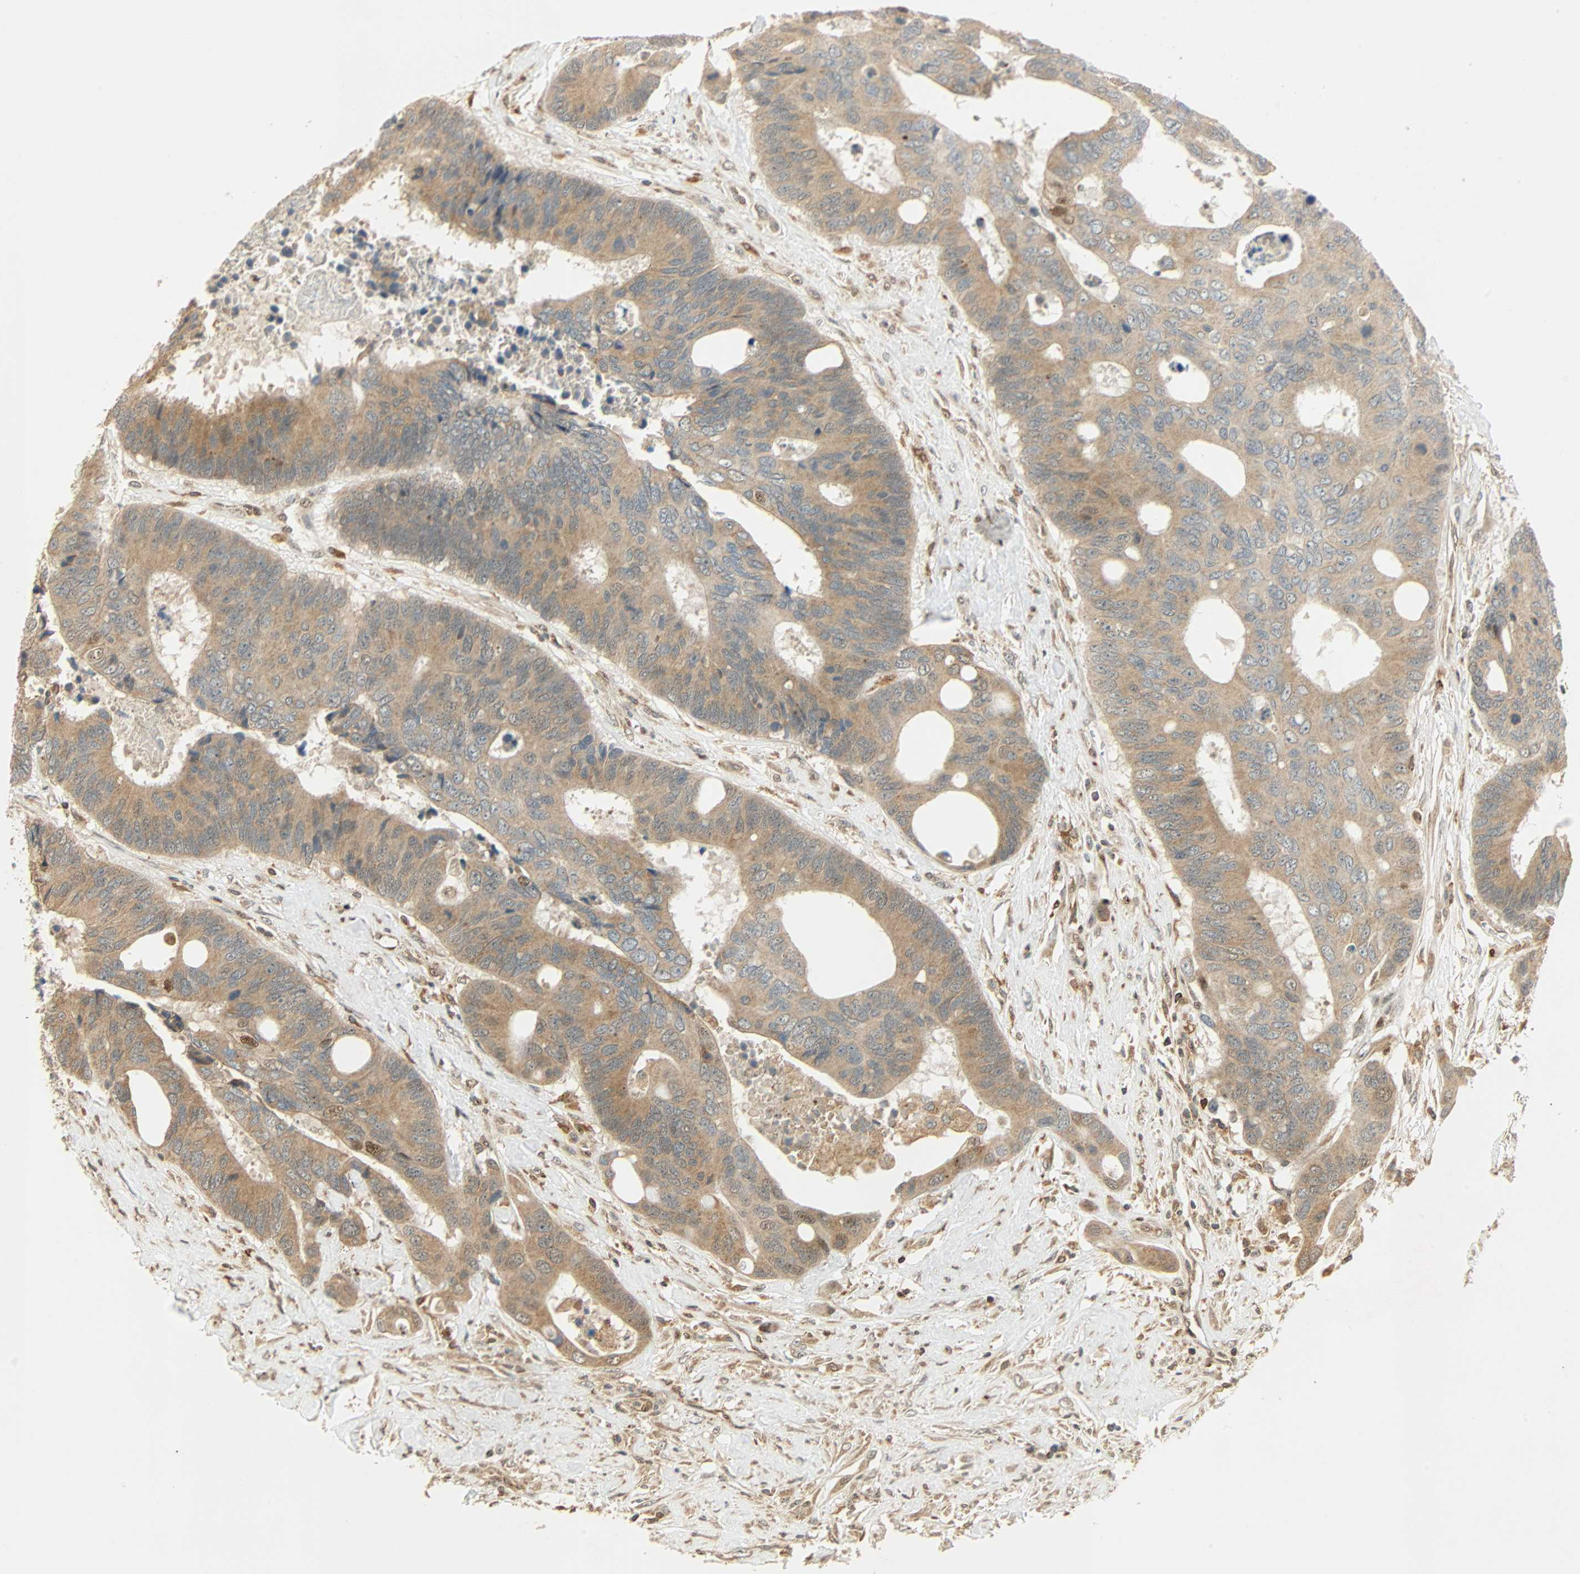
{"staining": {"intensity": "moderate", "quantity": ">75%", "location": "cytoplasmic/membranous"}, "tissue": "colorectal cancer", "cell_type": "Tumor cells", "image_type": "cancer", "snomed": [{"axis": "morphology", "description": "Adenocarcinoma, NOS"}, {"axis": "topography", "description": "Rectum"}], "caption": "Tumor cells exhibit moderate cytoplasmic/membranous staining in about >75% of cells in colorectal cancer (adenocarcinoma). (Stains: DAB in brown, nuclei in blue, Microscopy: brightfield microscopy at high magnification).", "gene": "PNPLA6", "patient": {"sex": "male", "age": 55}}